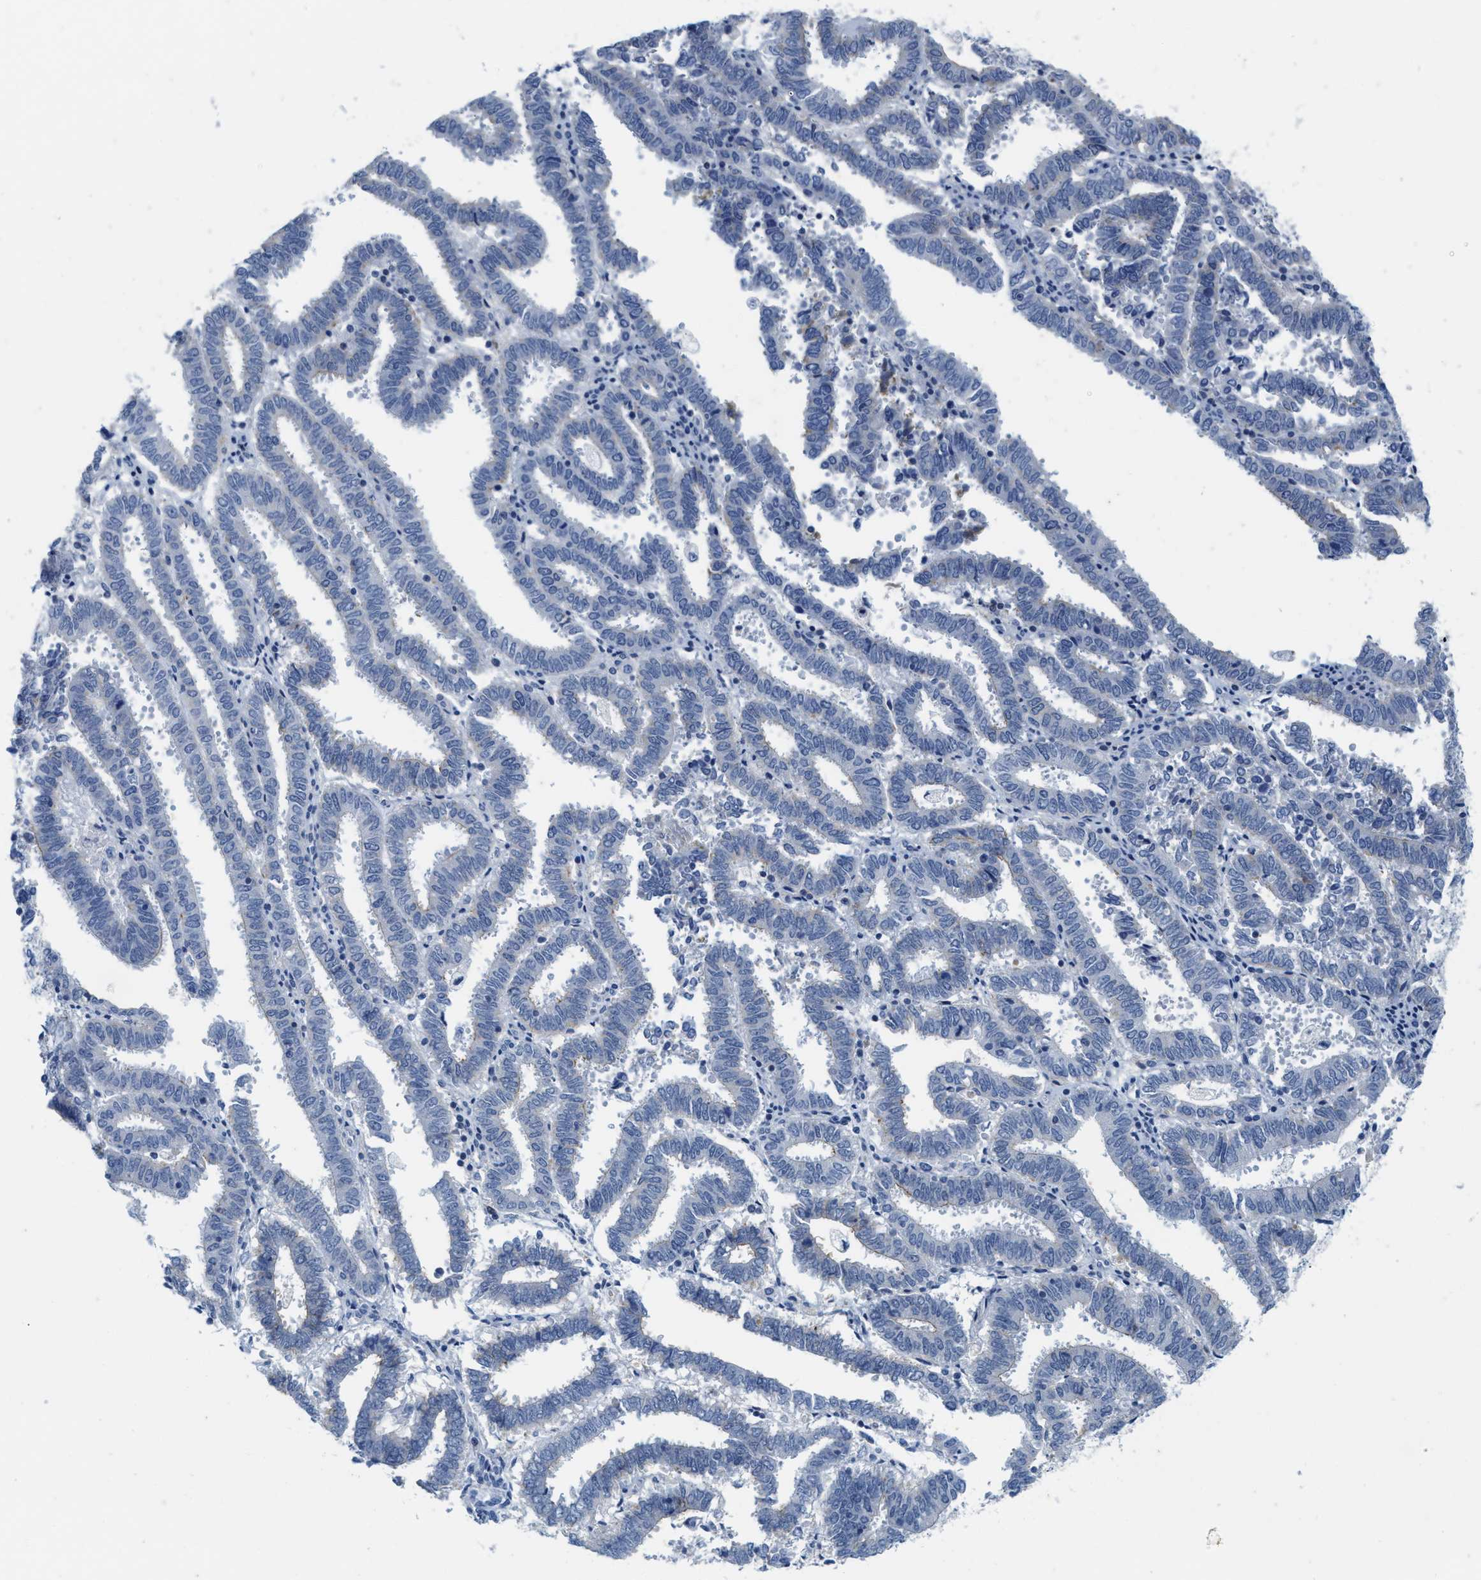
{"staining": {"intensity": "weak", "quantity": "<25%", "location": "cytoplasmic/membranous"}, "tissue": "endometrial cancer", "cell_type": "Tumor cells", "image_type": "cancer", "snomed": [{"axis": "morphology", "description": "Adenocarcinoma, NOS"}, {"axis": "topography", "description": "Uterus"}], "caption": "Micrograph shows no protein expression in tumor cells of adenocarcinoma (endometrial) tissue.", "gene": "ABCB11", "patient": {"sex": "female", "age": 83}}